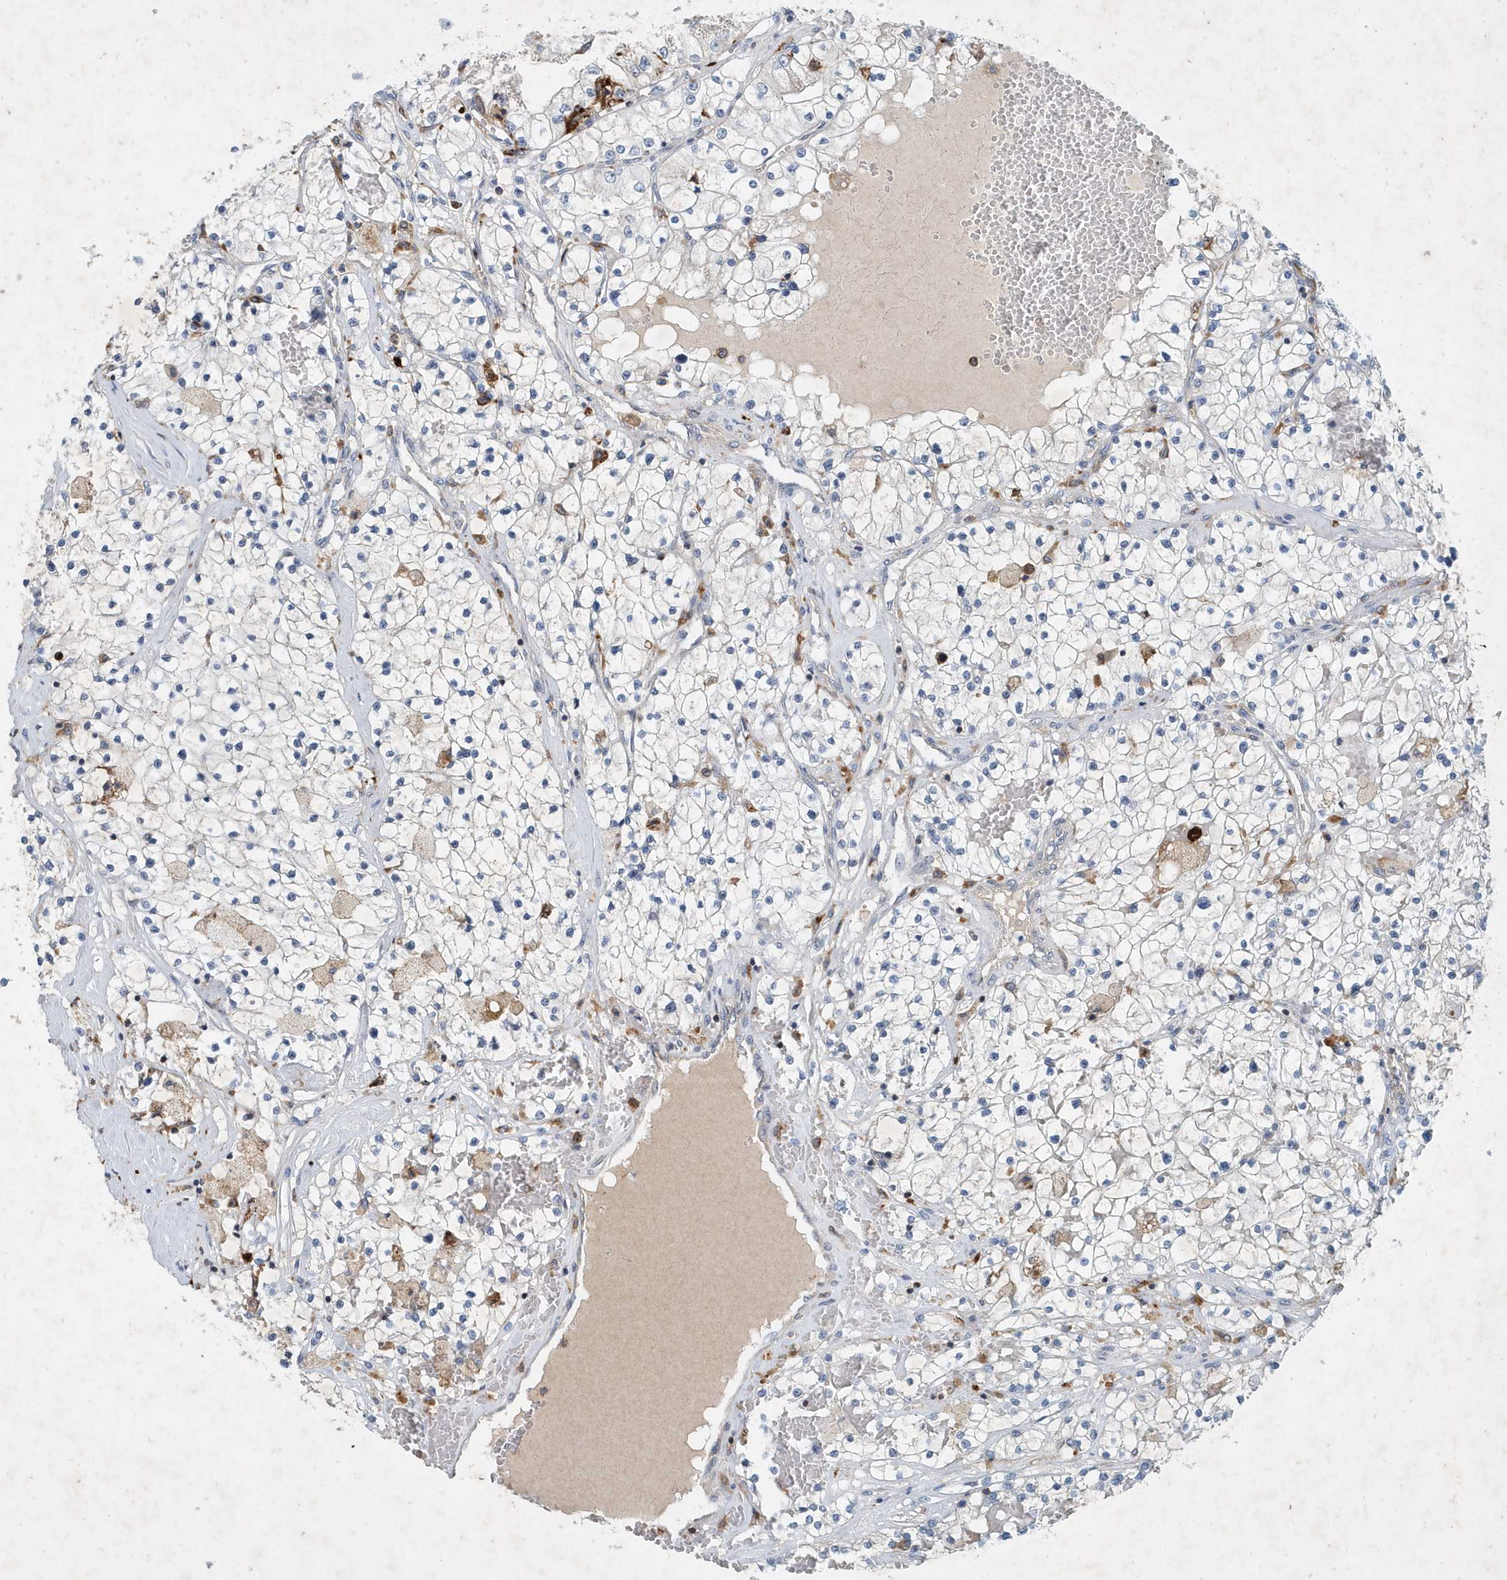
{"staining": {"intensity": "negative", "quantity": "none", "location": "none"}, "tissue": "renal cancer", "cell_type": "Tumor cells", "image_type": "cancer", "snomed": [{"axis": "morphology", "description": "Normal tissue, NOS"}, {"axis": "morphology", "description": "Adenocarcinoma, NOS"}, {"axis": "topography", "description": "Kidney"}], "caption": "High power microscopy micrograph of an immunohistochemistry photomicrograph of renal cancer (adenocarcinoma), revealing no significant expression in tumor cells.", "gene": "P2RY10", "patient": {"sex": "male", "age": 68}}